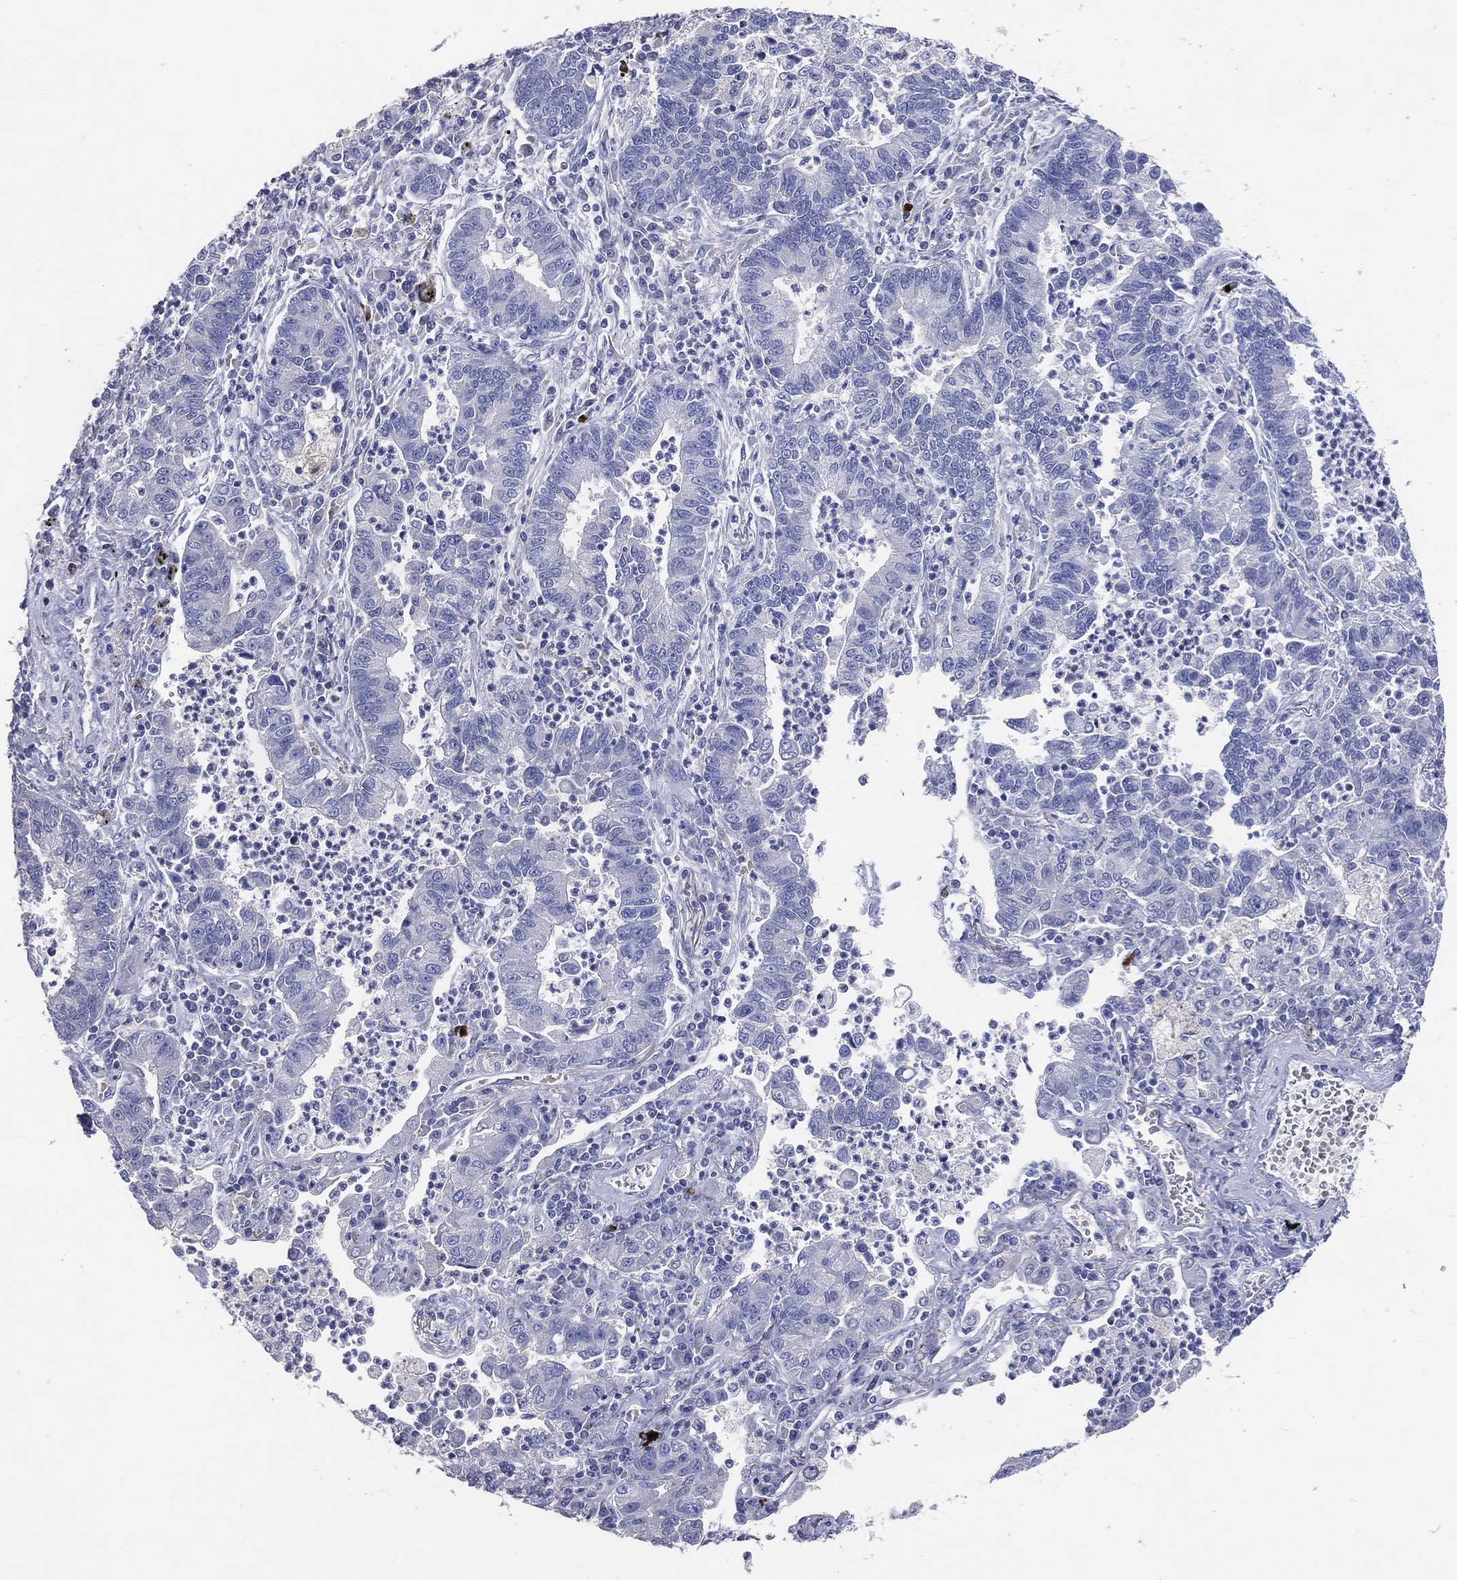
{"staining": {"intensity": "negative", "quantity": "none", "location": "none"}, "tissue": "lung cancer", "cell_type": "Tumor cells", "image_type": "cancer", "snomed": [{"axis": "morphology", "description": "Adenocarcinoma, NOS"}, {"axis": "topography", "description": "Lung"}], "caption": "Immunohistochemical staining of lung cancer exhibits no significant staining in tumor cells.", "gene": "DNAH6", "patient": {"sex": "female", "age": 57}}